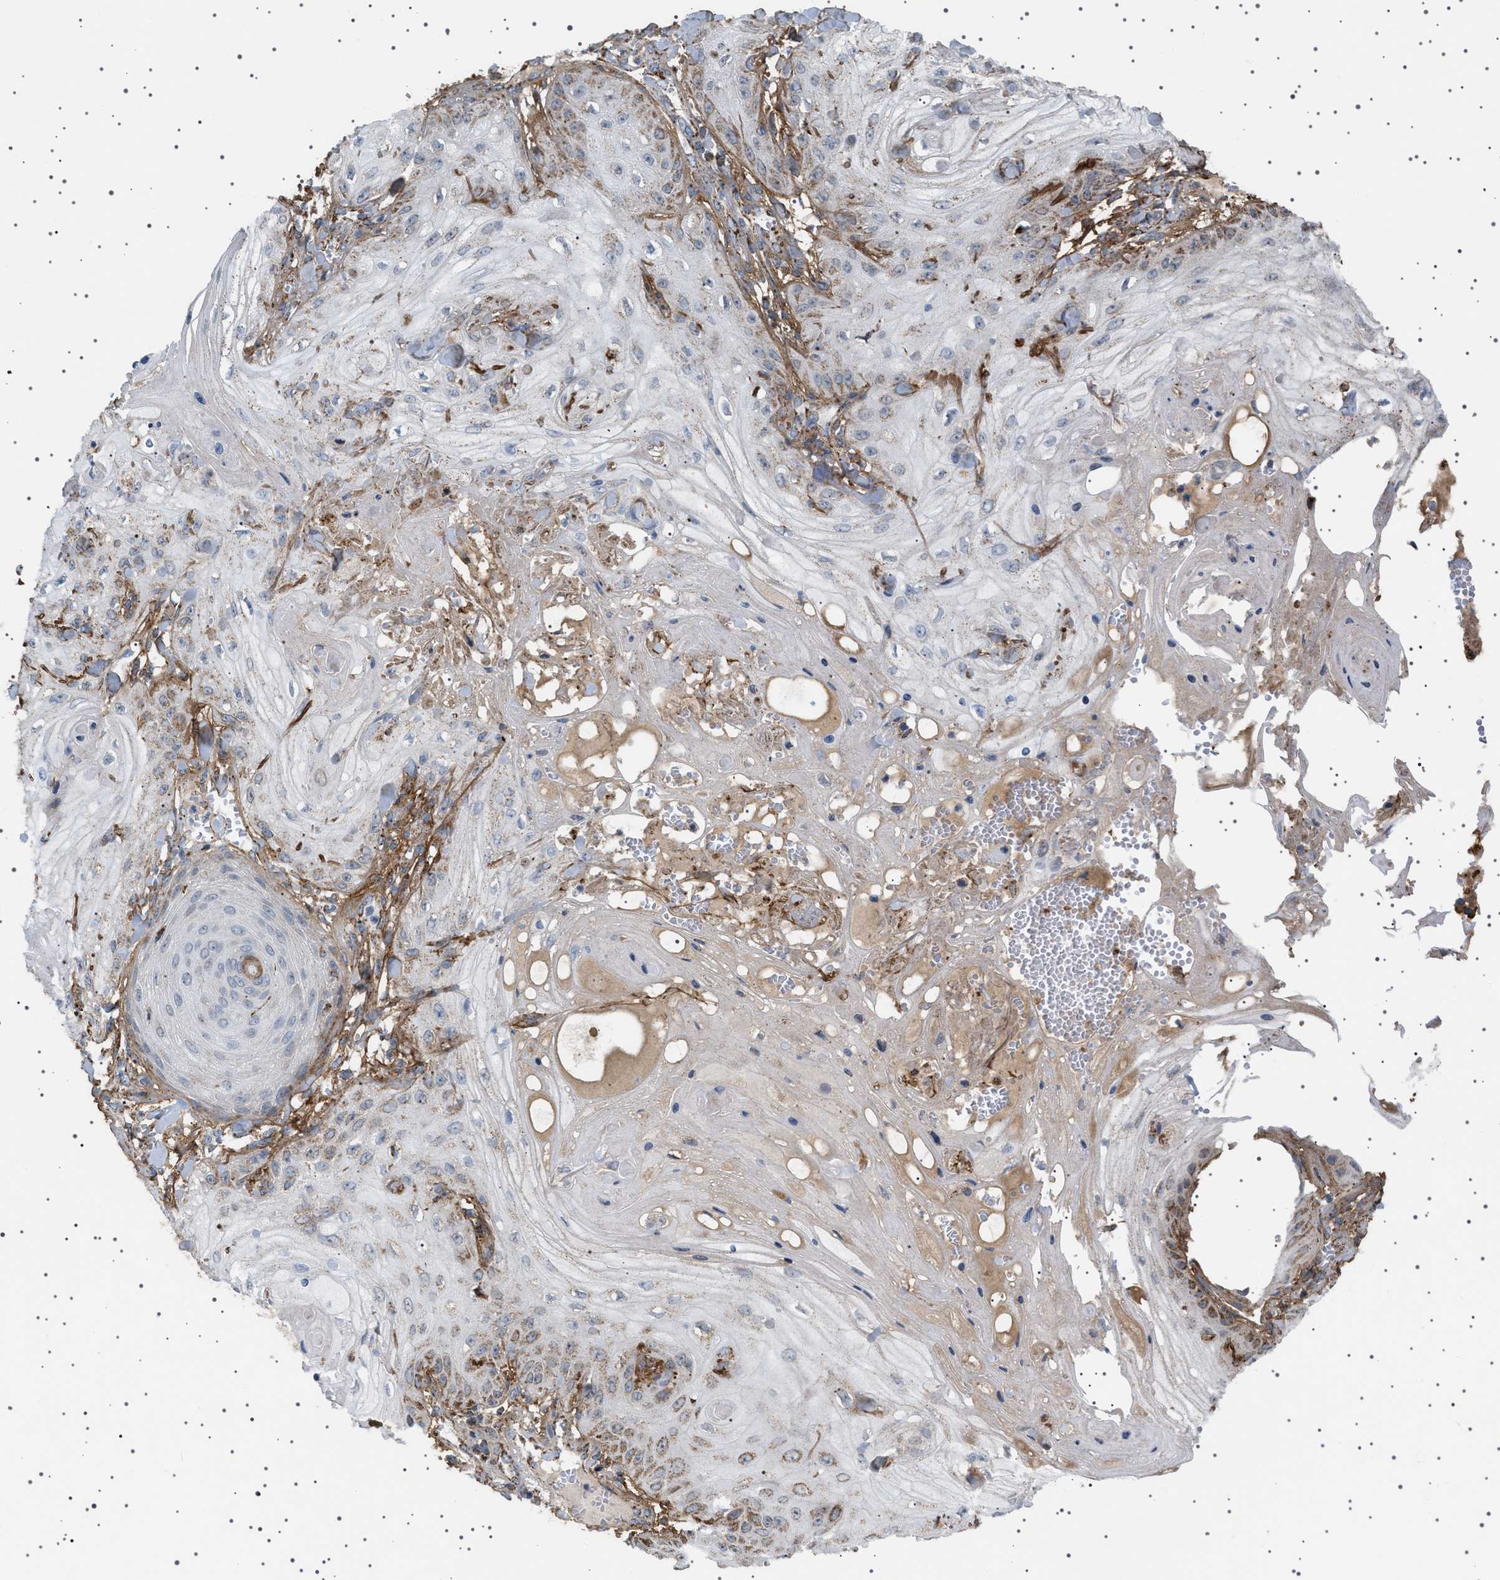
{"staining": {"intensity": "moderate", "quantity": "<25%", "location": "cytoplasmic/membranous"}, "tissue": "skin cancer", "cell_type": "Tumor cells", "image_type": "cancer", "snomed": [{"axis": "morphology", "description": "Squamous cell carcinoma, NOS"}, {"axis": "topography", "description": "Skin"}], "caption": "Moderate cytoplasmic/membranous protein expression is seen in about <25% of tumor cells in skin cancer (squamous cell carcinoma). Ihc stains the protein in brown and the nuclei are stained blue.", "gene": "UBXN8", "patient": {"sex": "male", "age": 74}}